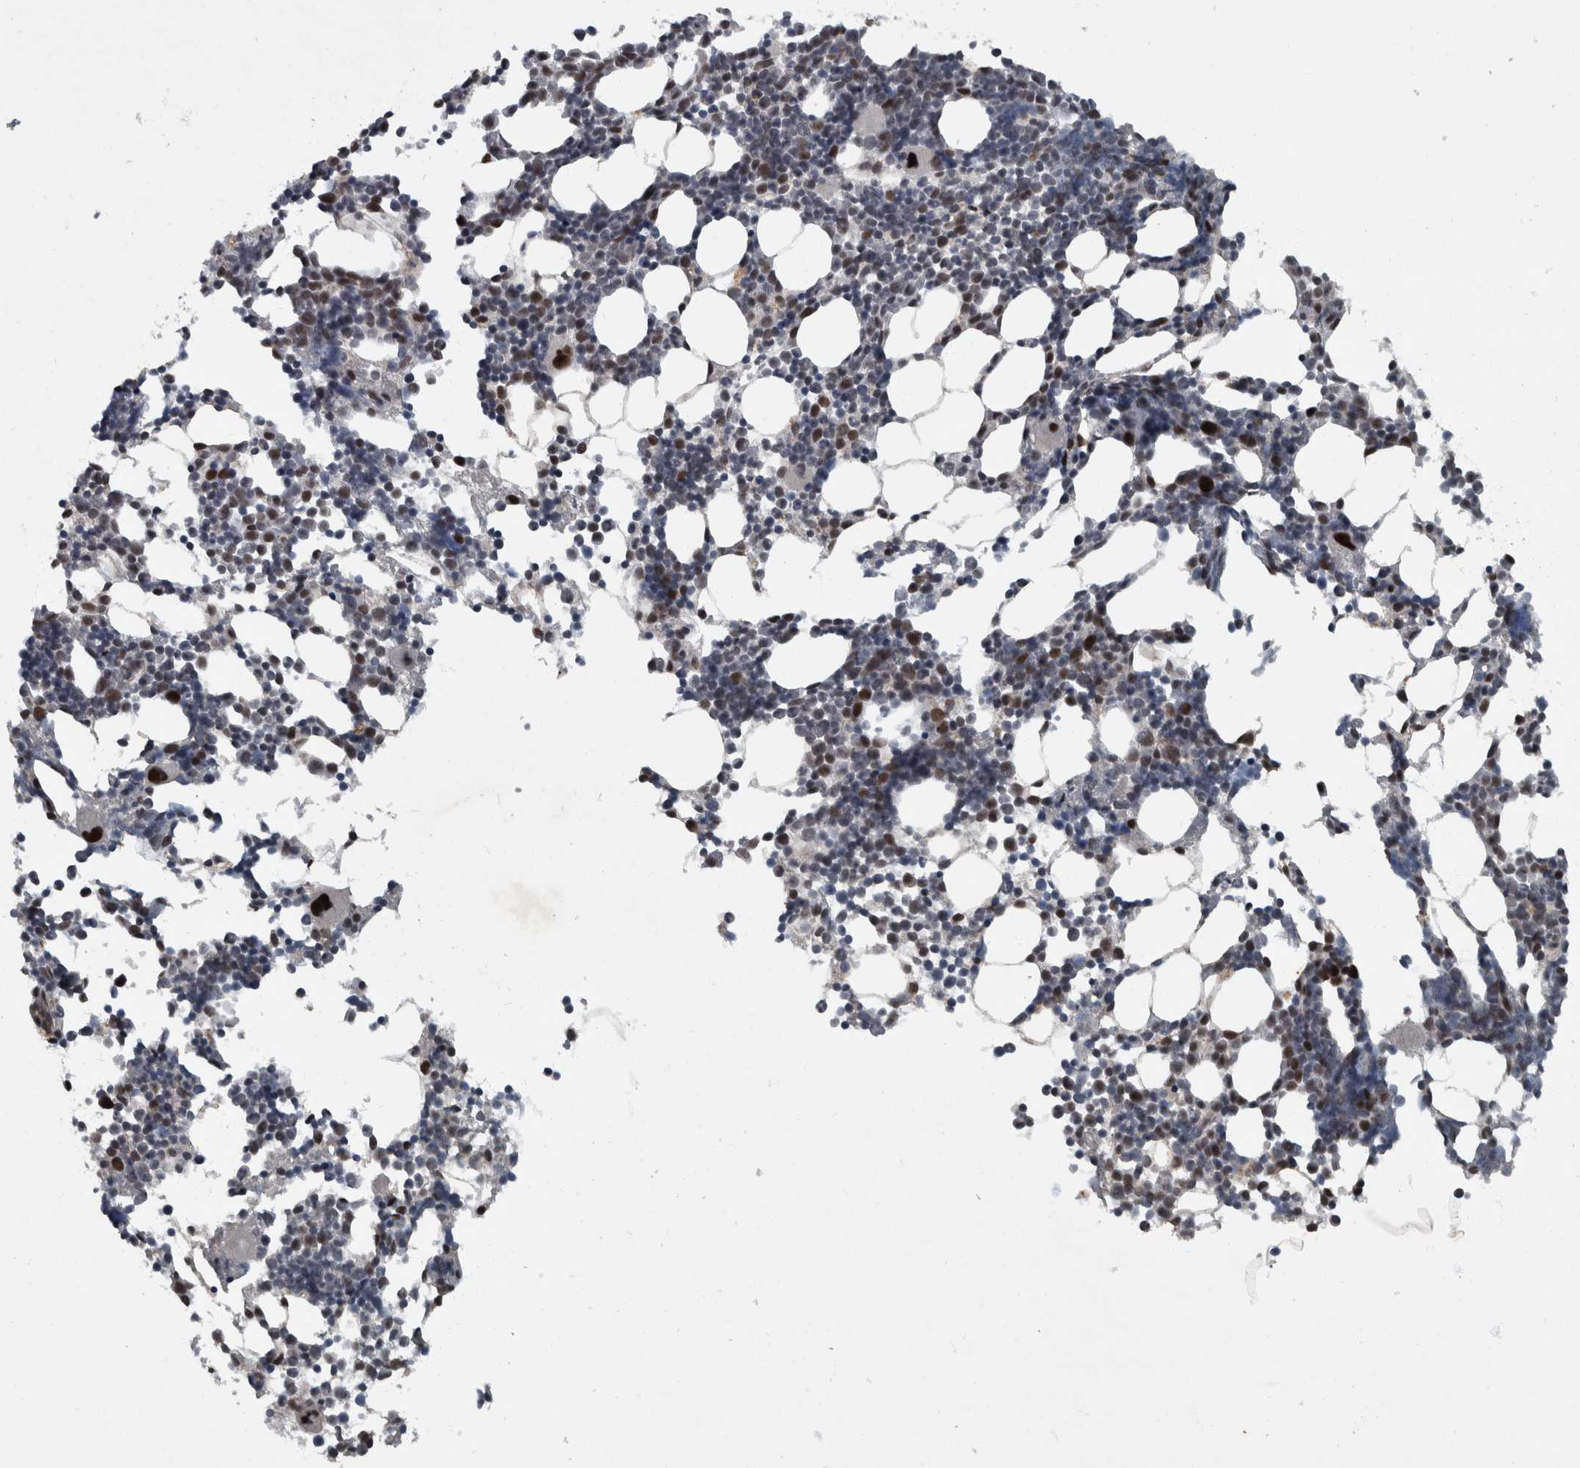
{"staining": {"intensity": "strong", "quantity": "25%-75%", "location": "cytoplasmic/membranous,nuclear"}, "tissue": "bone marrow", "cell_type": "Hematopoietic cells", "image_type": "normal", "snomed": [{"axis": "morphology", "description": "Normal tissue, NOS"}, {"axis": "morphology", "description": "Inflammation, NOS"}, {"axis": "topography", "description": "Bone marrow"}], "caption": "Bone marrow stained with DAB (3,3'-diaminobenzidine) immunohistochemistry displays high levels of strong cytoplasmic/membranous,nuclear expression in approximately 25%-75% of hematopoietic cells.", "gene": "WDR33", "patient": {"sex": "male", "age": 21}}